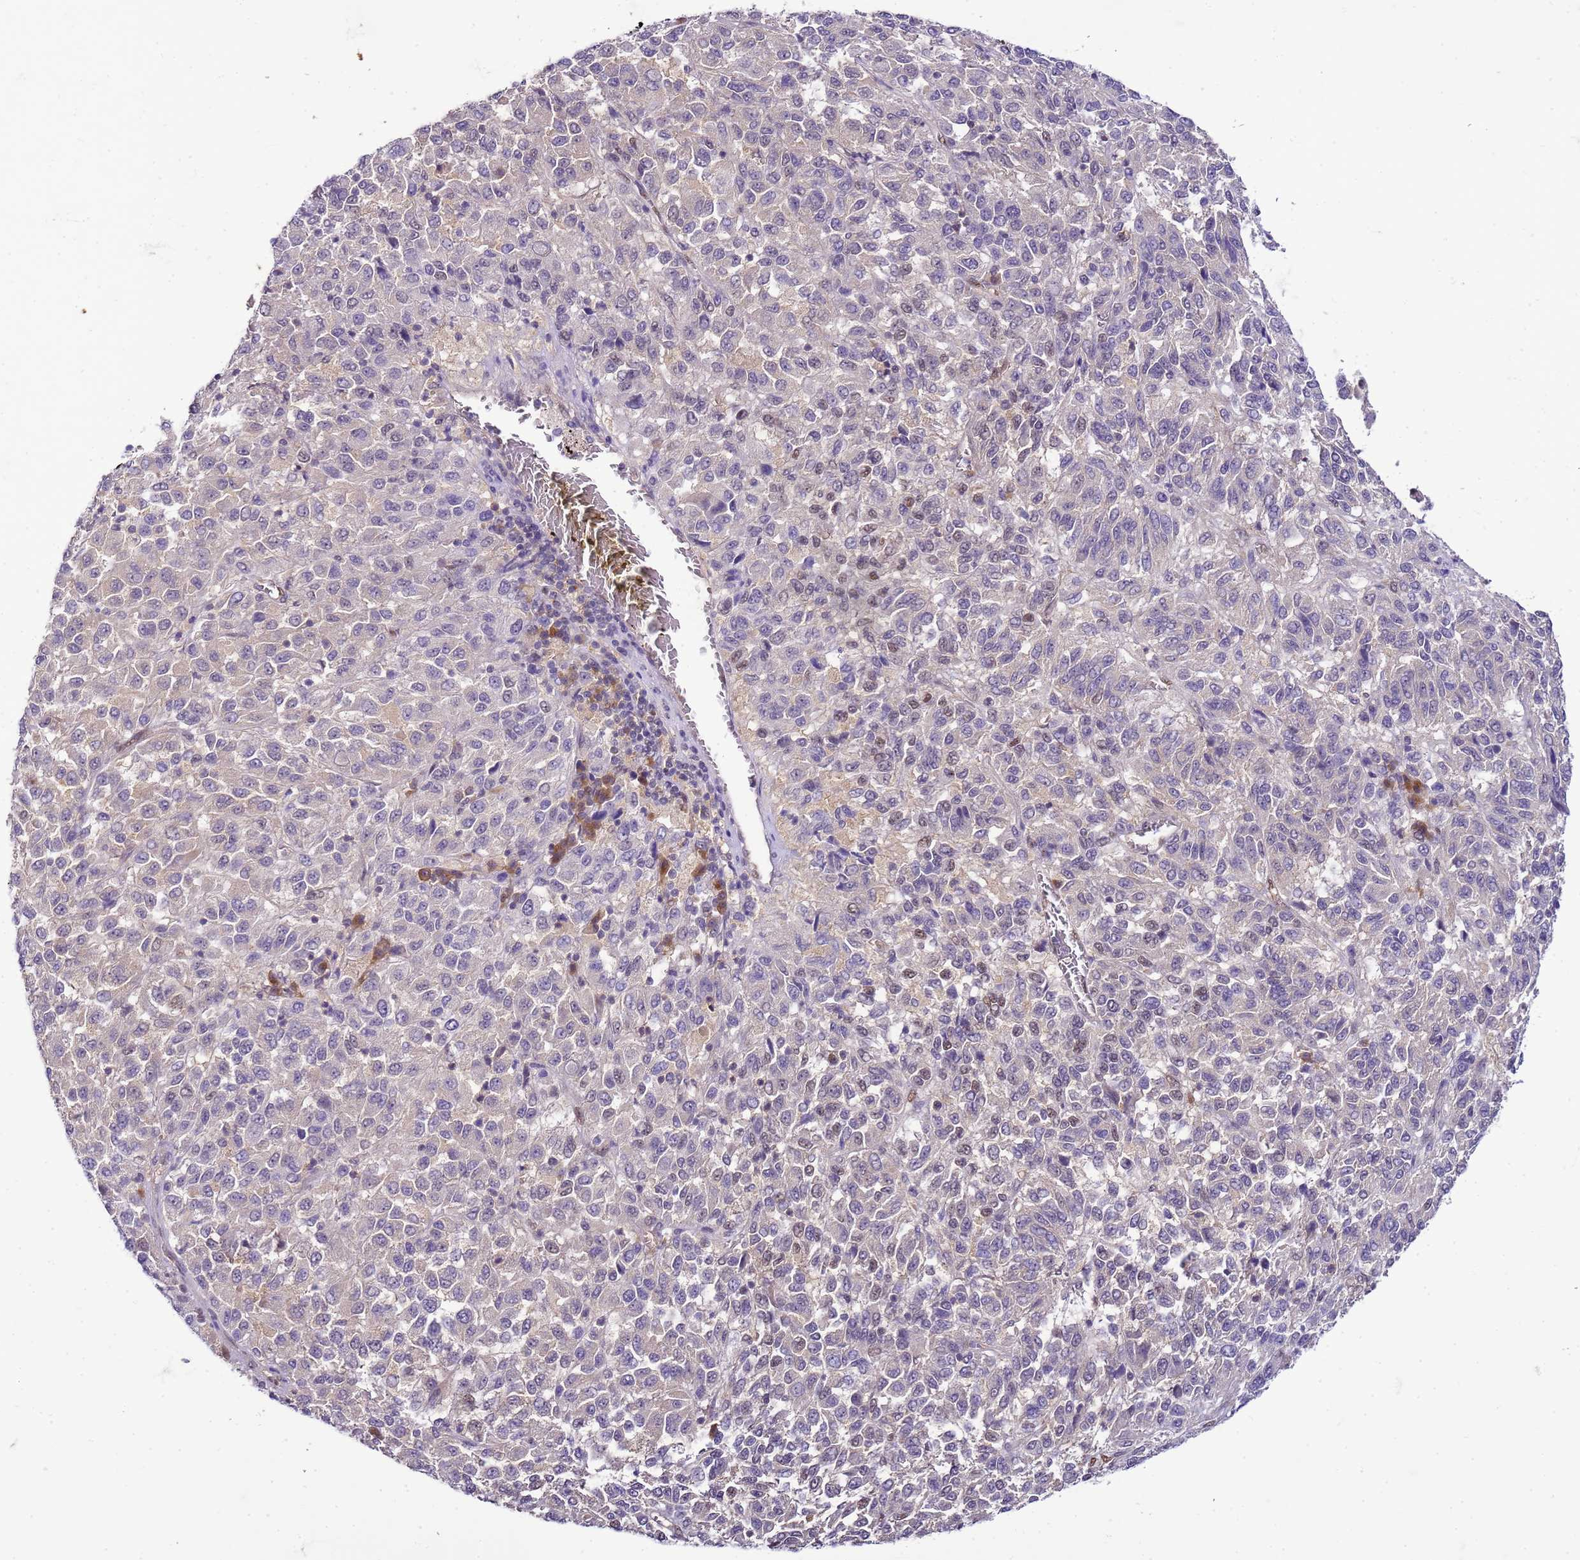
{"staining": {"intensity": "weak", "quantity": "<25%", "location": "nuclear"}, "tissue": "melanoma", "cell_type": "Tumor cells", "image_type": "cancer", "snomed": [{"axis": "morphology", "description": "Malignant melanoma, Metastatic site"}, {"axis": "topography", "description": "Lung"}], "caption": "Immunohistochemical staining of human melanoma demonstrates no significant expression in tumor cells. The staining is performed using DAB (3,3'-diaminobenzidine) brown chromogen with nuclei counter-stained in using hematoxylin.", "gene": "DDI2", "patient": {"sex": "male", "age": 64}}